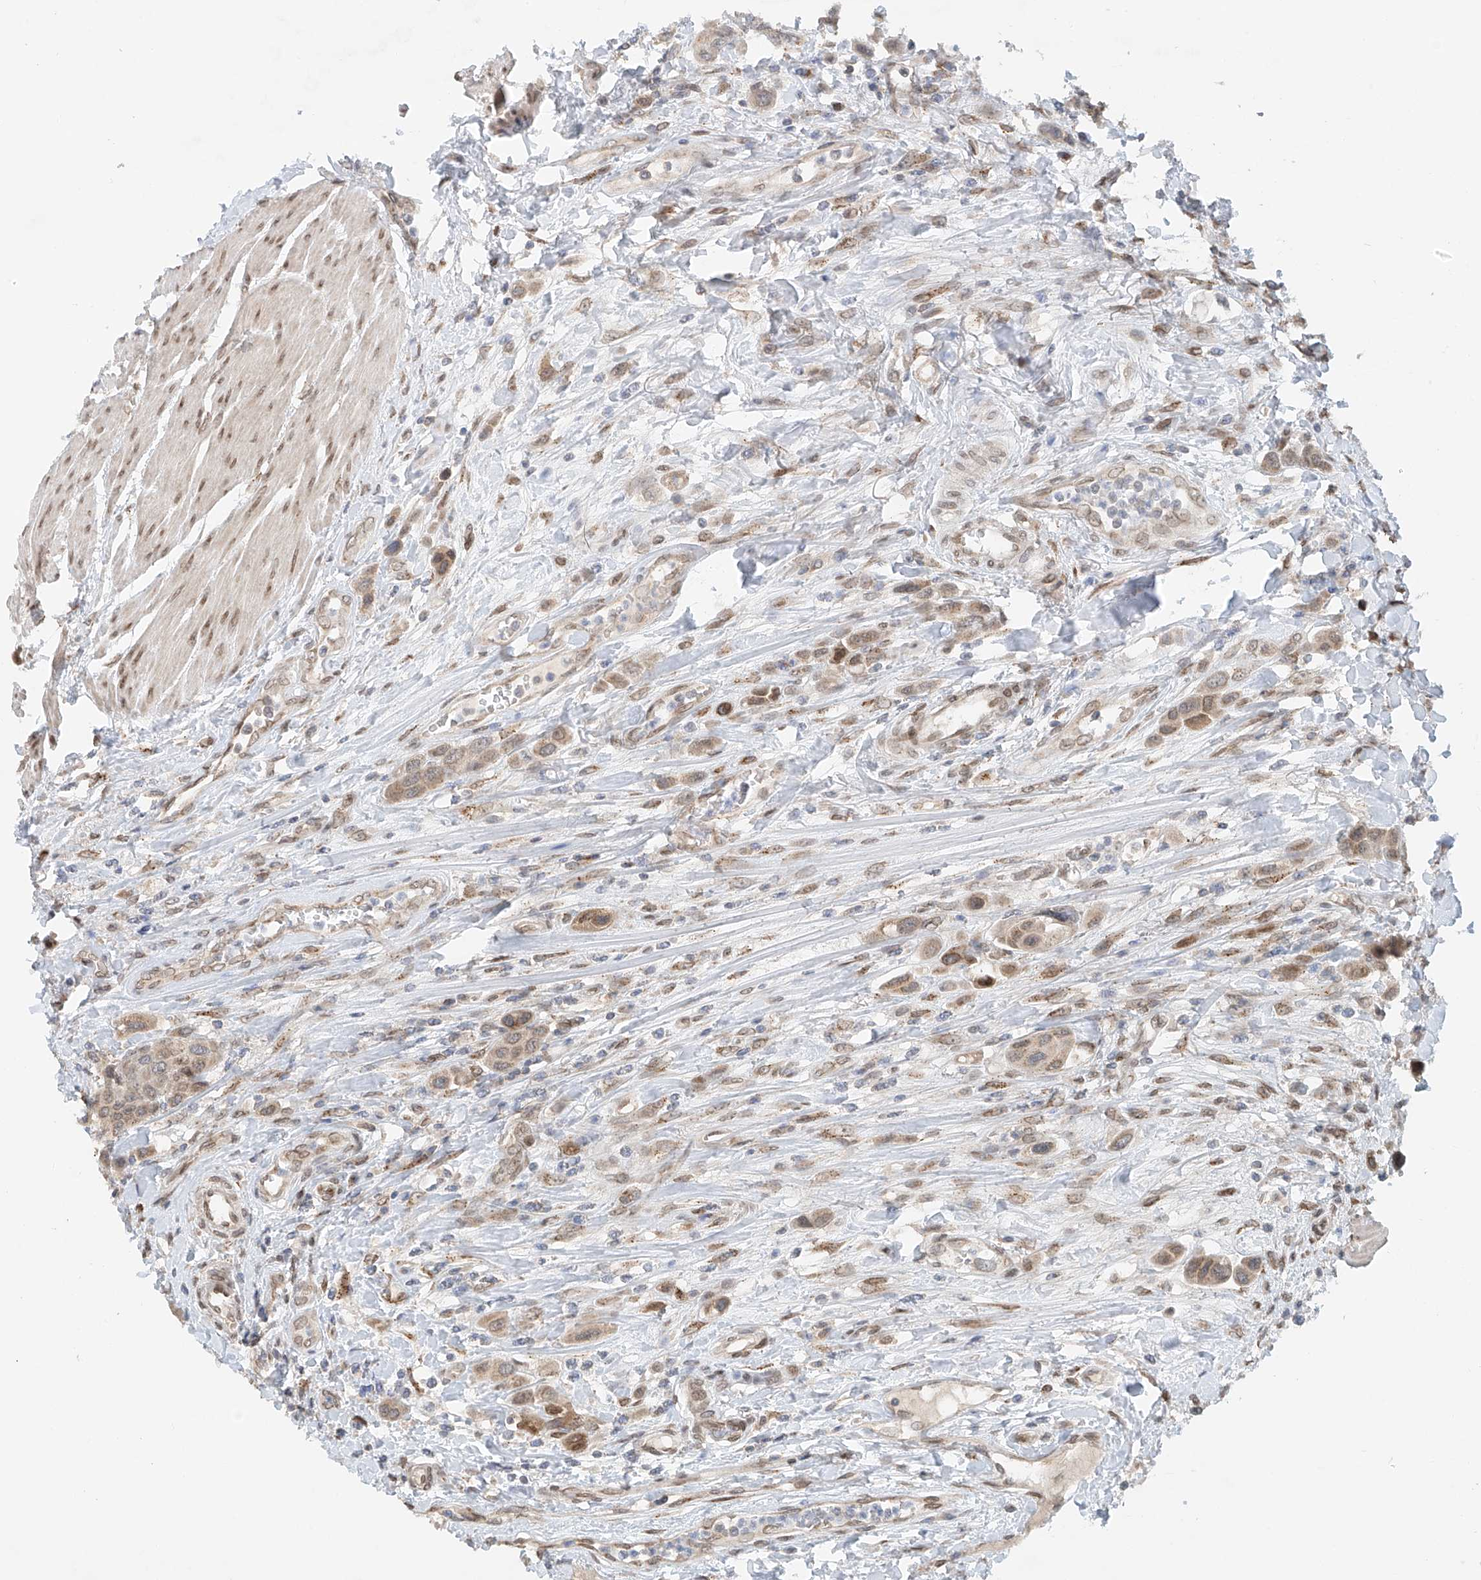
{"staining": {"intensity": "weak", "quantity": ">75%", "location": "cytoplasmic/membranous"}, "tissue": "urothelial cancer", "cell_type": "Tumor cells", "image_type": "cancer", "snomed": [{"axis": "morphology", "description": "Urothelial carcinoma, High grade"}, {"axis": "topography", "description": "Urinary bladder"}], "caption": "Protein staining shows weak cytoplasmic/membranous expression in approximately >75% of tumor cells in urothelial carcinoma (high-grade).", "gene": "STARD9", "patient": {"sex": "male", "age": 50}}